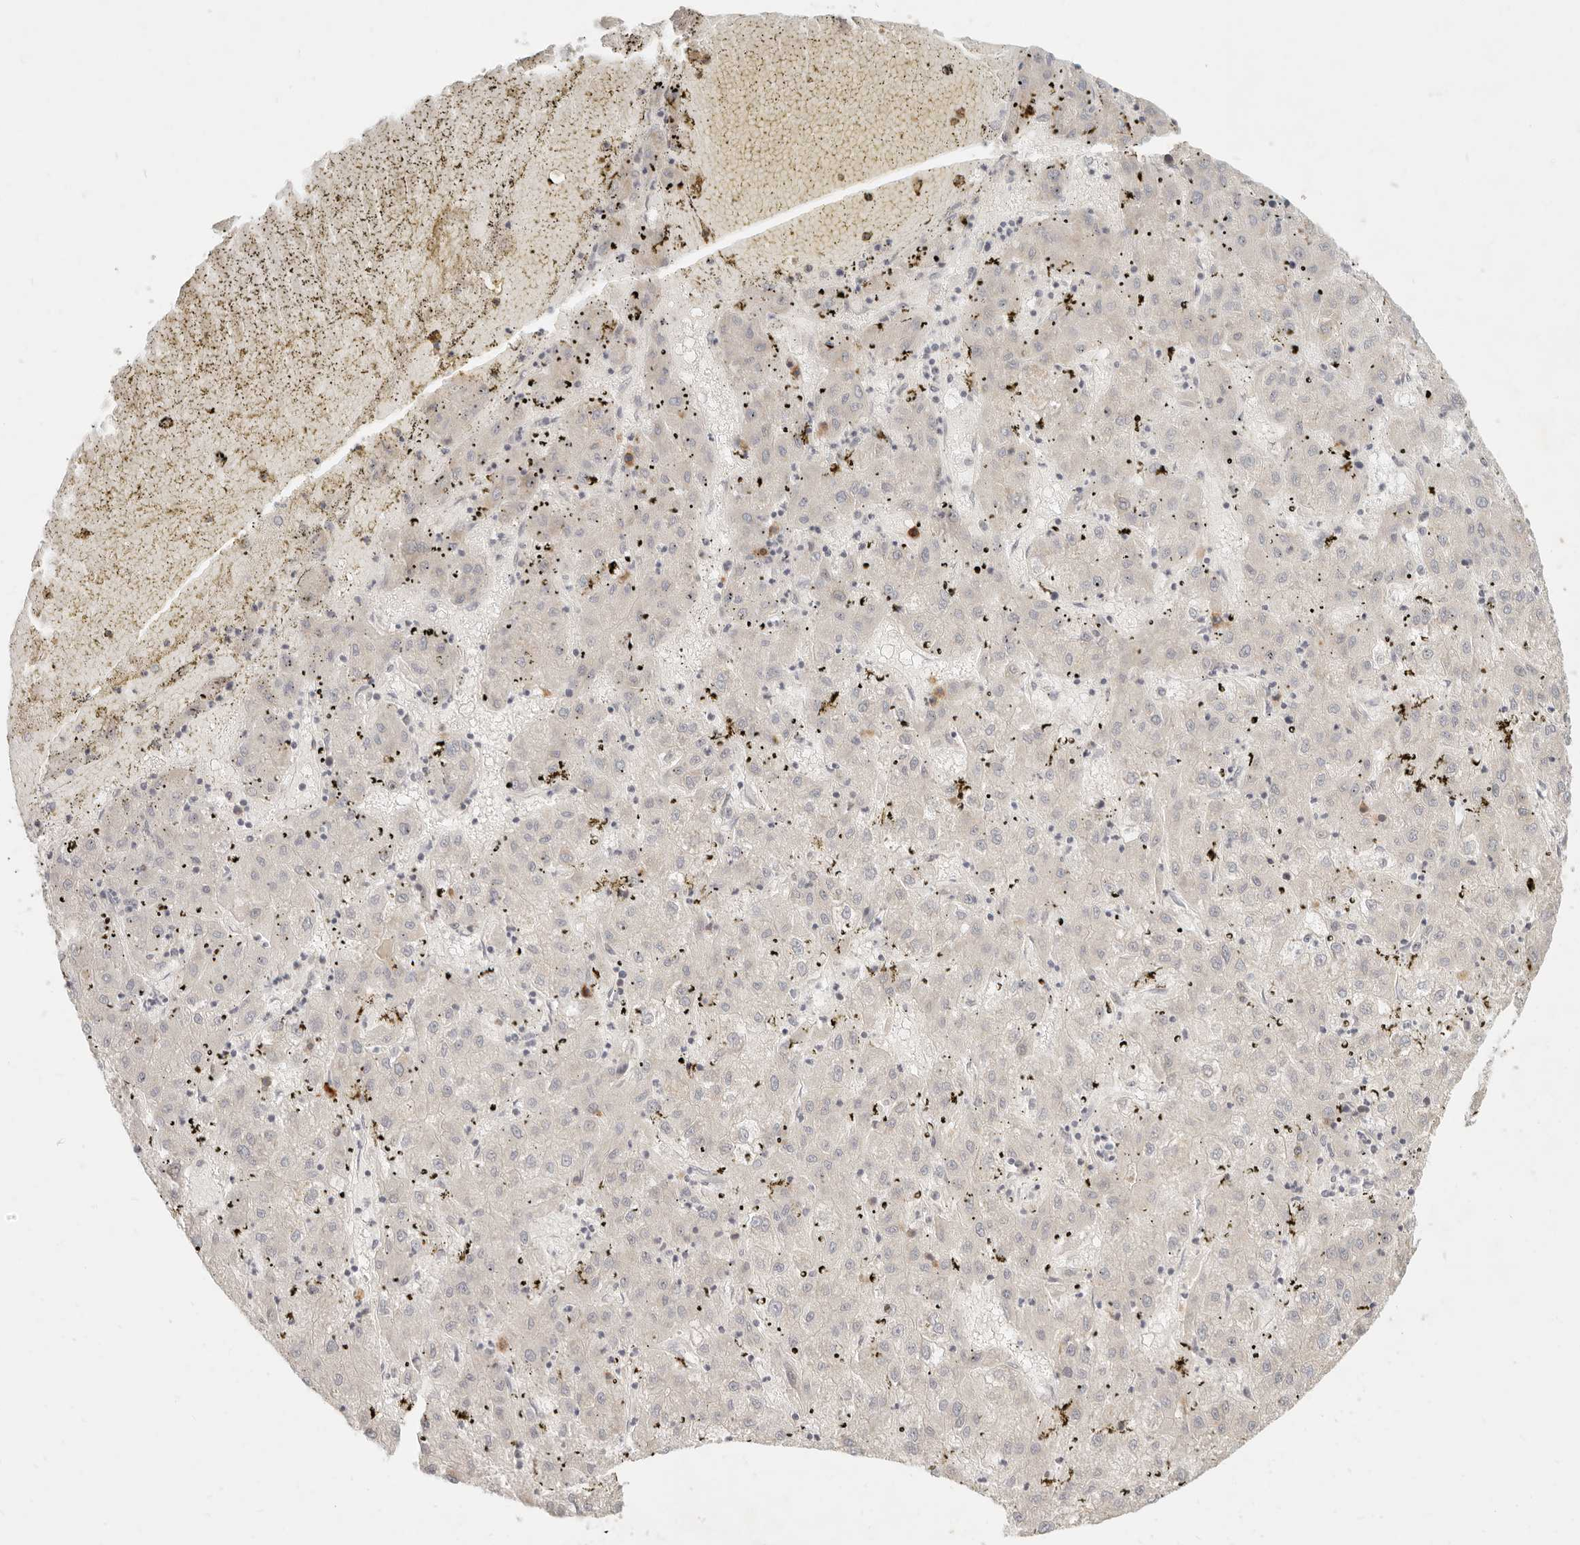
{"staining": {"intensity": "negative", "quantity": "none", "location": "none"}, "tissue": "liver cancer", "cell_type": "Tumor cells", "image_type": "cancer", "snomed": [{"axis": "morphology", "description": "Carcinoma, Hepatocellular, NOS"}, {"axis": "topography", "description": "Liver"}], "caption": "An immunohistochemistry (IHC) histopathology image of hepatocellular carcinoma (liver) is shown. There is no staining in tumor cells of hepatocellular carcinoma (liver).", "gene": "PABPC4", "patient": {"sex": "male", "age": 72}}